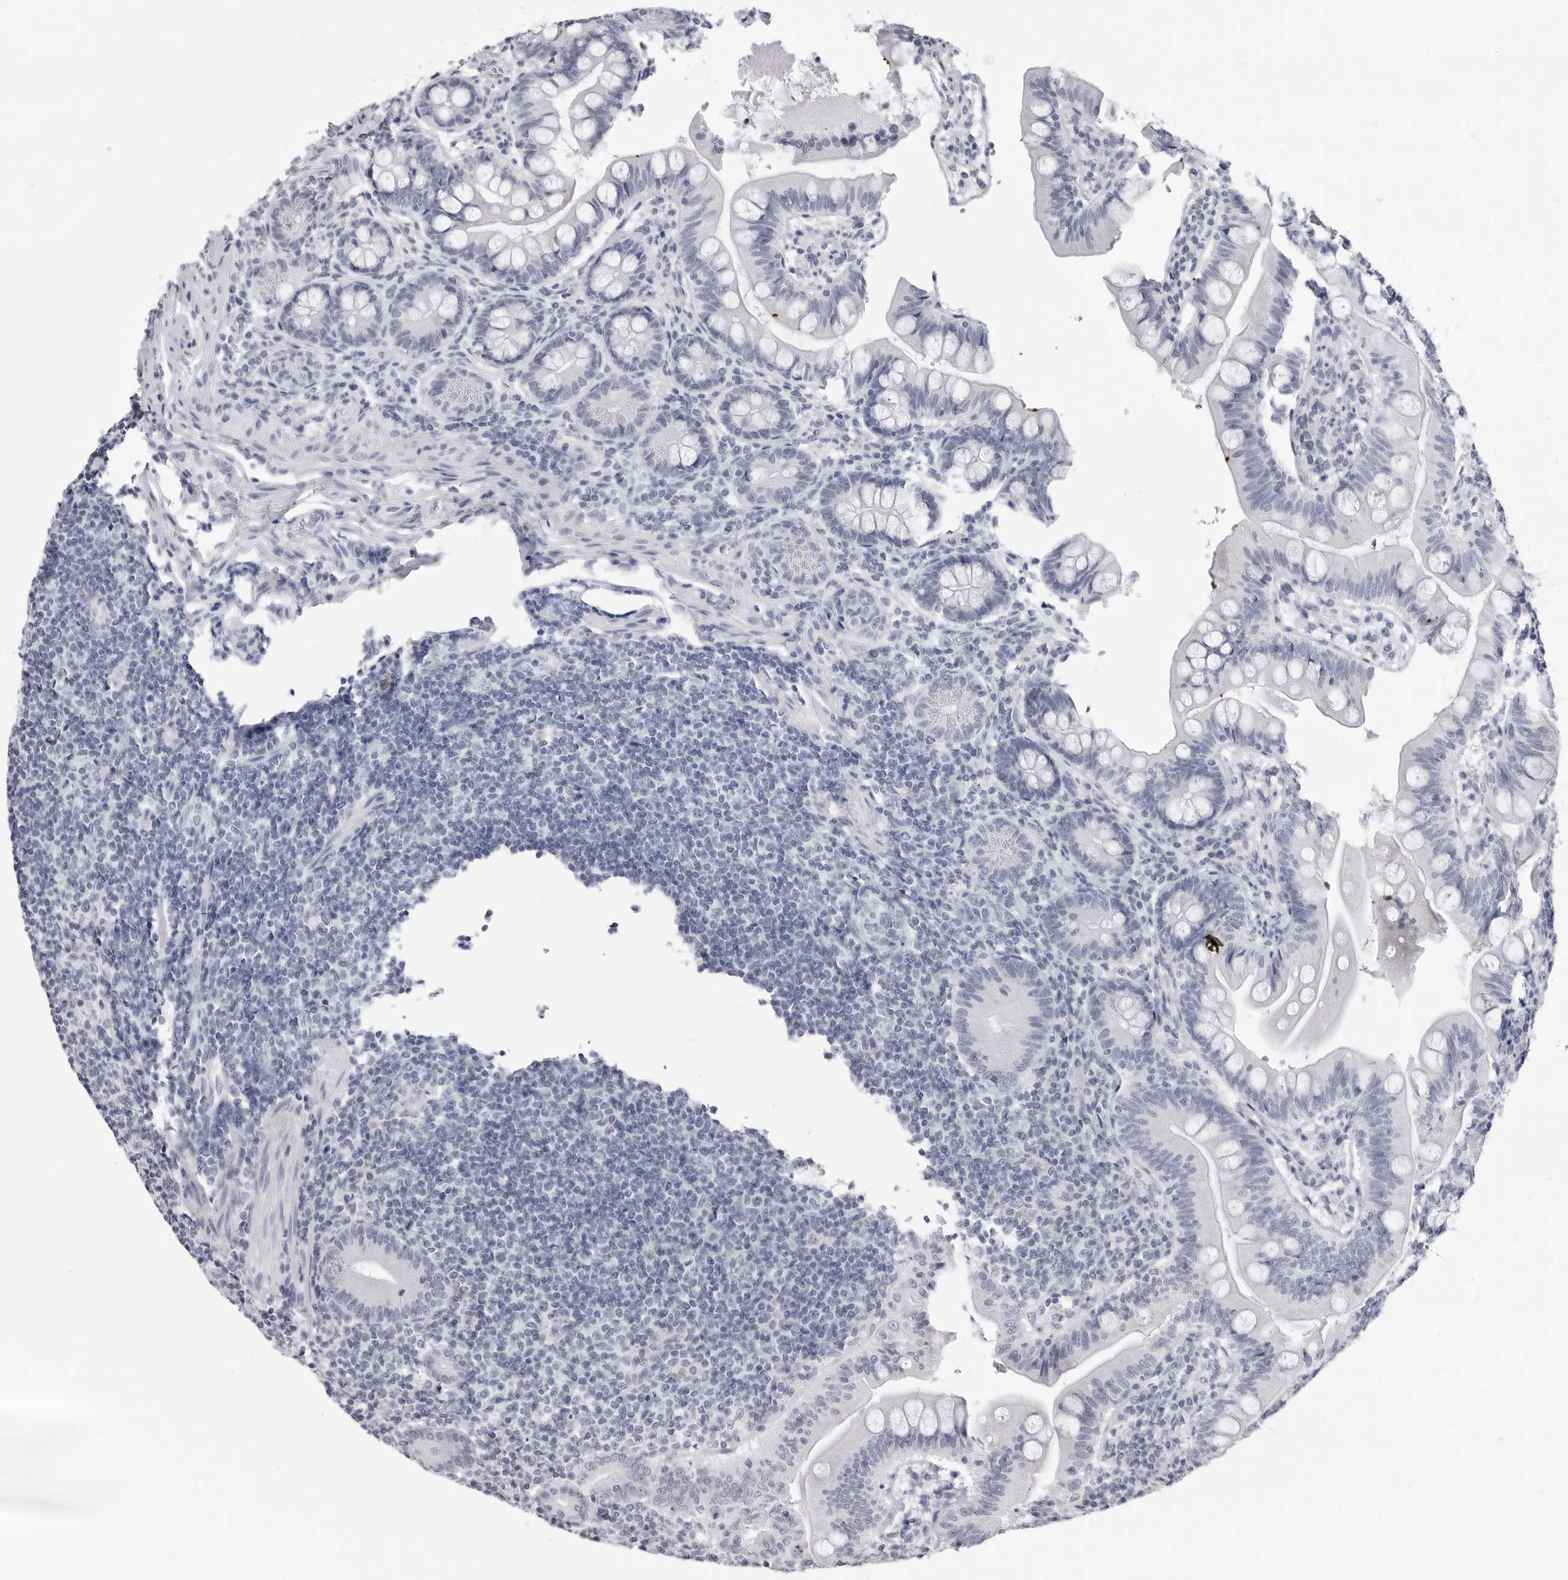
{"staining": {"intensity": "negative", "quantity": "none", "location": "none"}, "tissue": "small intestine", "cell_type": "Glandular cells", "image_type": "normal", "snomed": [{"axis": "morphology", "description": "Normal tissue, NOS"}, {"axis": "topography", "description": "Small intestine"}], "caption": "A high-resolution photomicrograph shows immunohistochemistry (IHC) staining of normal small intestine, which exhibits no significant positivity in glandular cells. (DAB (3,3'-diaminobenzidine) immunohistochemistry with hematoxylin counter stain).", "gene": "PGA3", "patient": {"sex": "male", "age": 7}}